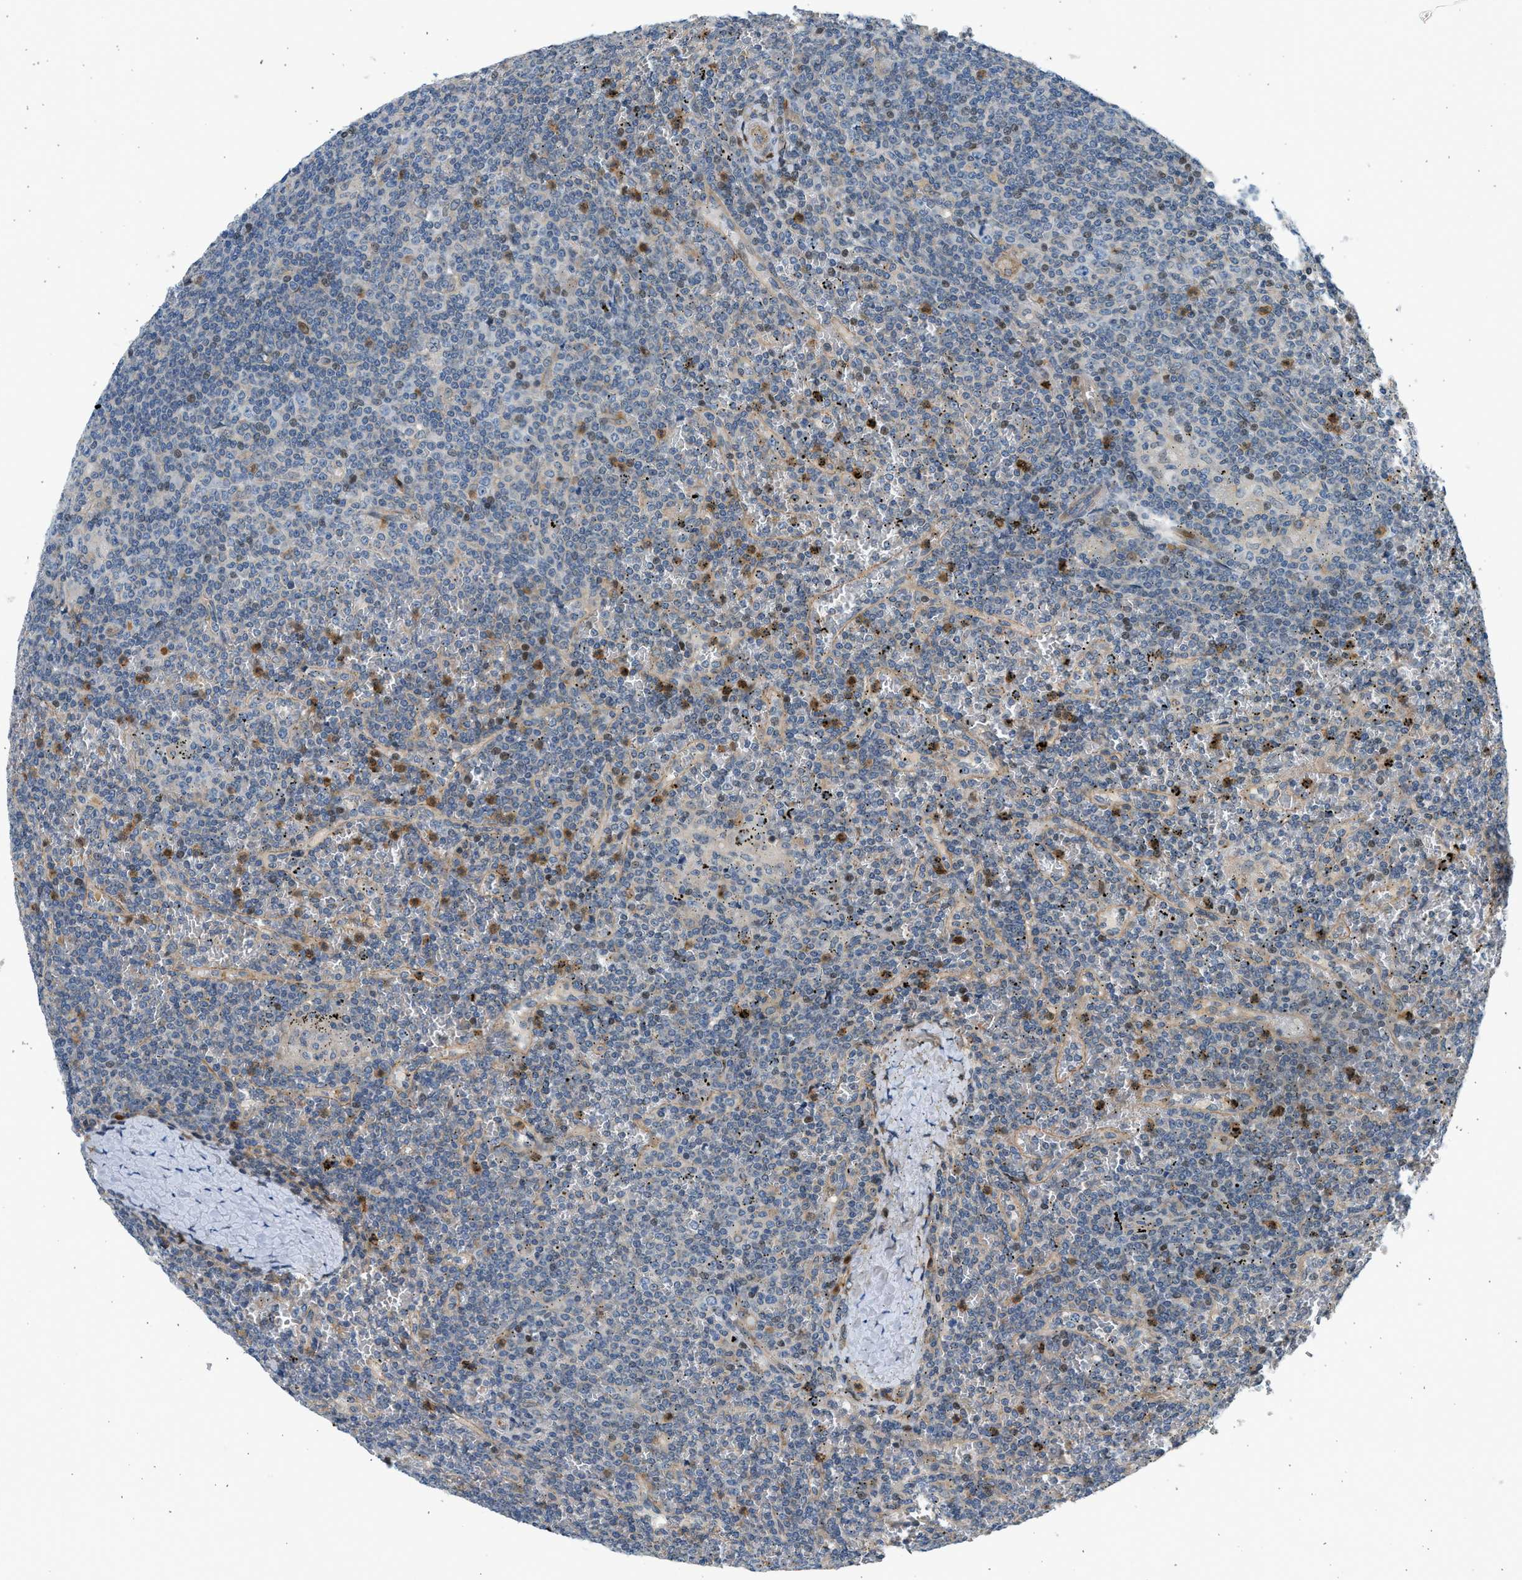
{"staining": {"intensity": "negative", "quantity": "none", "location": "none"}, "tissue": "lymphoma", "cell_type": "Tumor cells", "image_type": "cancer", "snomed": [{"axis": "morphology", "description": "Malignant lymphoma, non-Hodgkin's type, Low grade"}, {"axis": "topography", "description": "Spleen"}], "caption": "Immunohistochemical staining of human lymphoma exhibits no significant staining in tumor cells.", "gene": "NRSN2", "patient": {"sex": "female", "age": 19}}